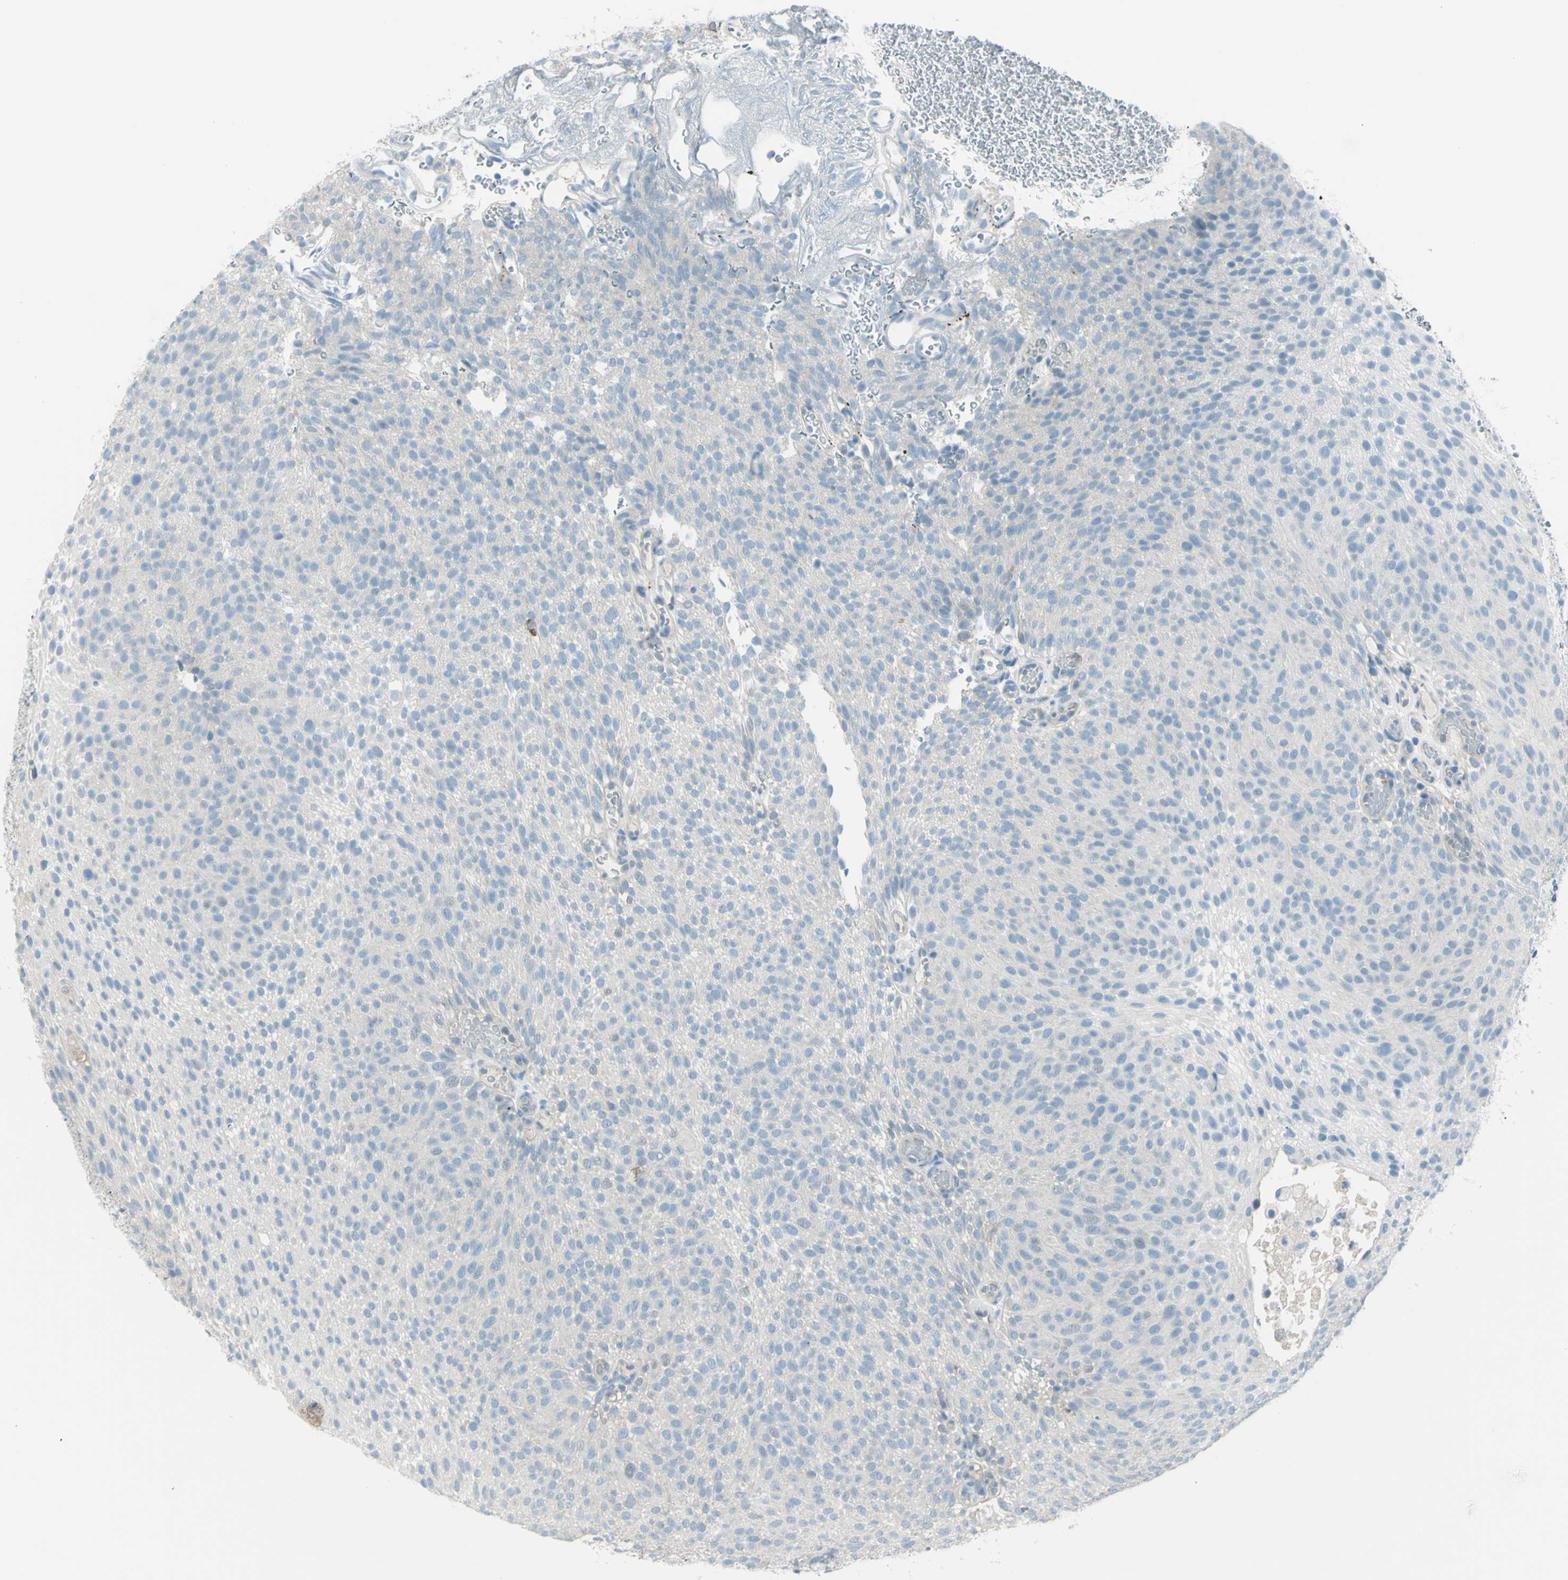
{"staining": {"intensity": "negative", "quantity": "none", "location": "none"}, "tissue": "urothelial cancer", "cell_type": "Tumor cells", "image_type": "cancer", "snomed": [{"axis": "morphology", "description": "Urothelial carcinoma, Low grade"}, {"axis": "topography", "description": "Urinary bladder"}], "caption": "Tumor cells are negative for brown protein staining in urothelial cancer.", "gene": "GPR34", "patient": {"sex": "male", "age": 78}}